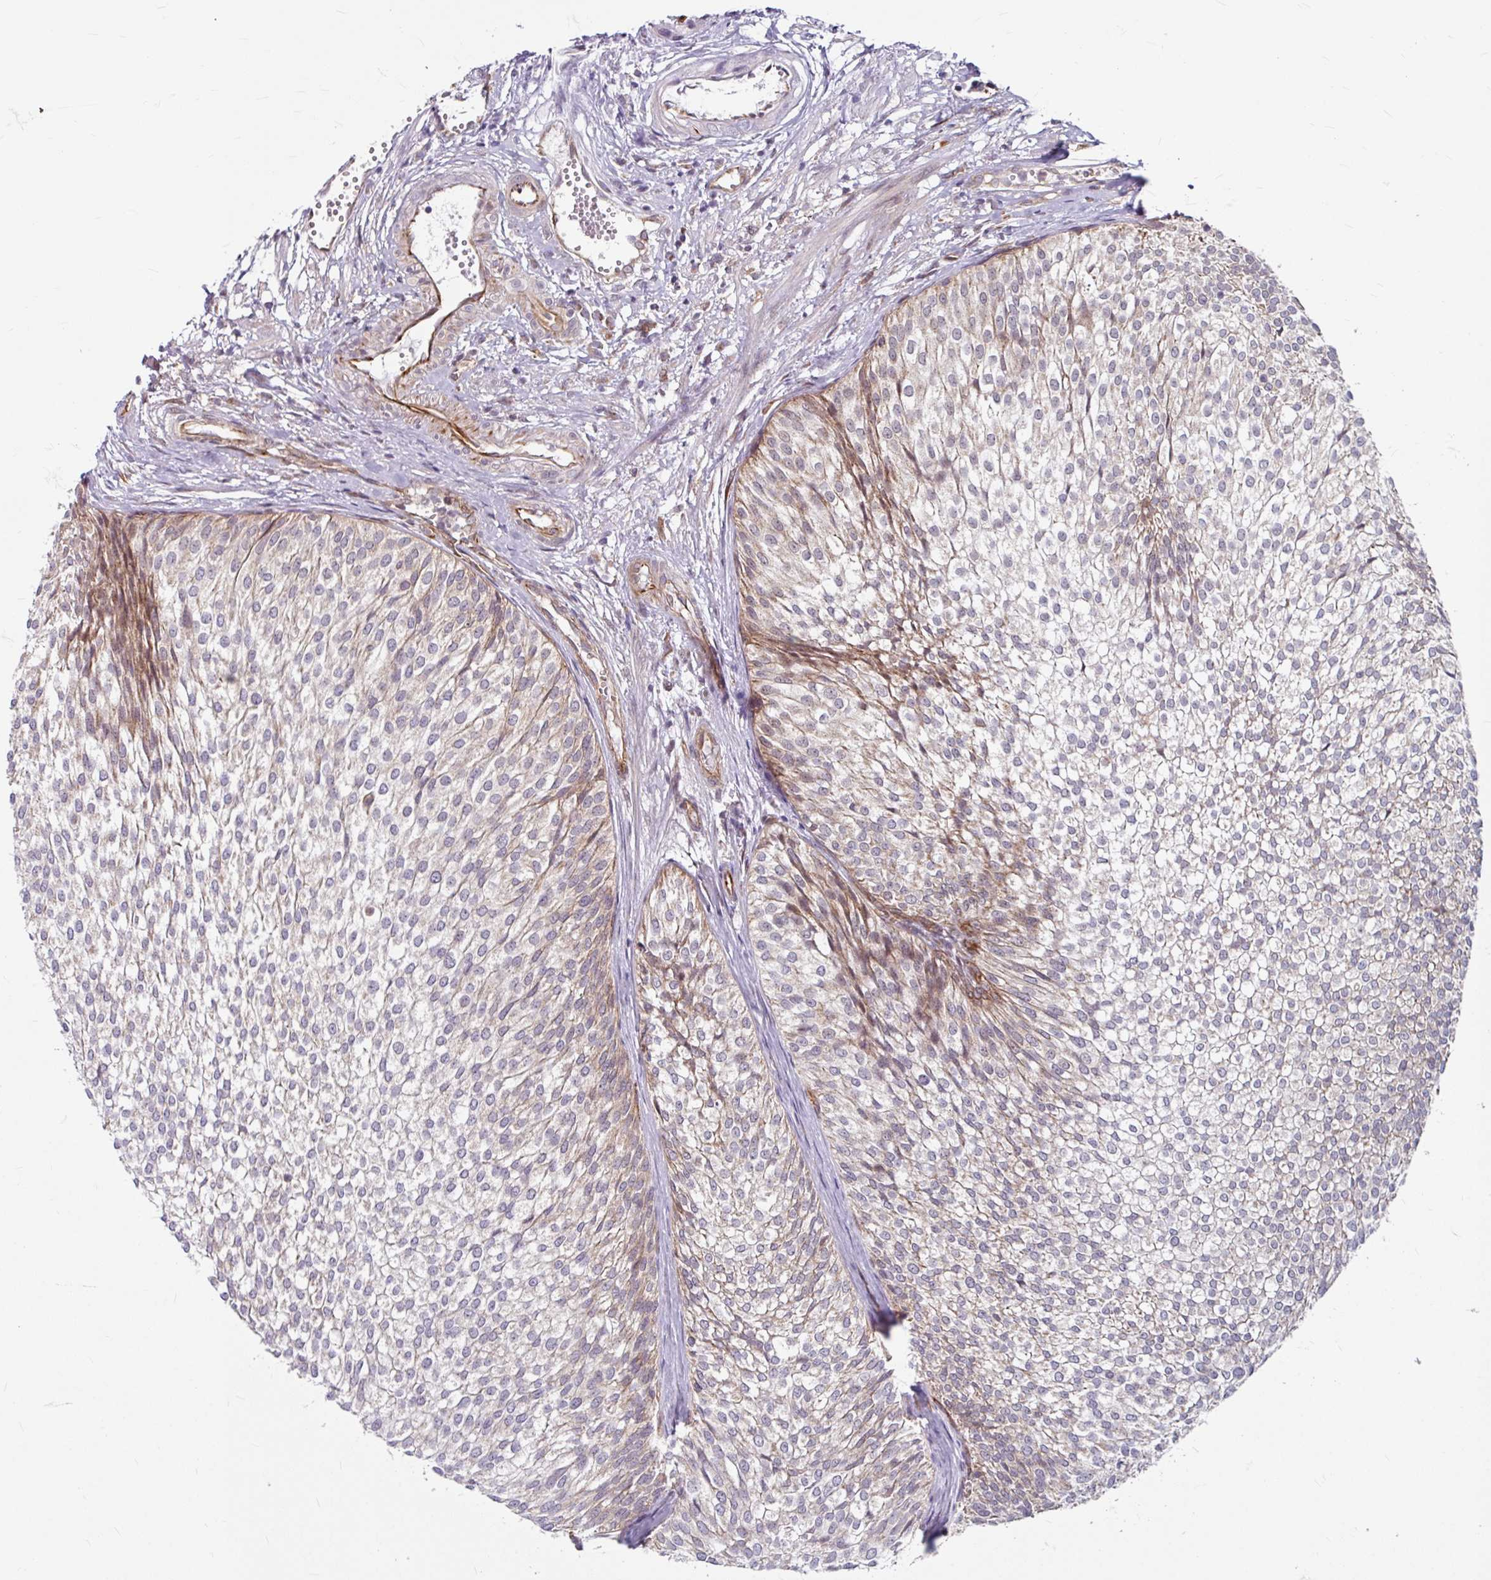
{"staining": {"intensity": "weak", "quantity": "<25%", "location": "cytoplasmic/membranous"}, "tissue": "urothelial cancer", "cell_type": "Tumor cells", "image_type": "cancer", "snomed": [{"axis": "morphology", "description": "Urothelial carcinoma, Low grade"}, {"axis": "topography", "description": "Urinary bladder"}], "caption": "Human urothelial cancer stained for a protein using immunohistochemistry shows no positivity in tumor cells.", "gene": "DAAM2", "patient": {"sex": "male", "age": 91}}